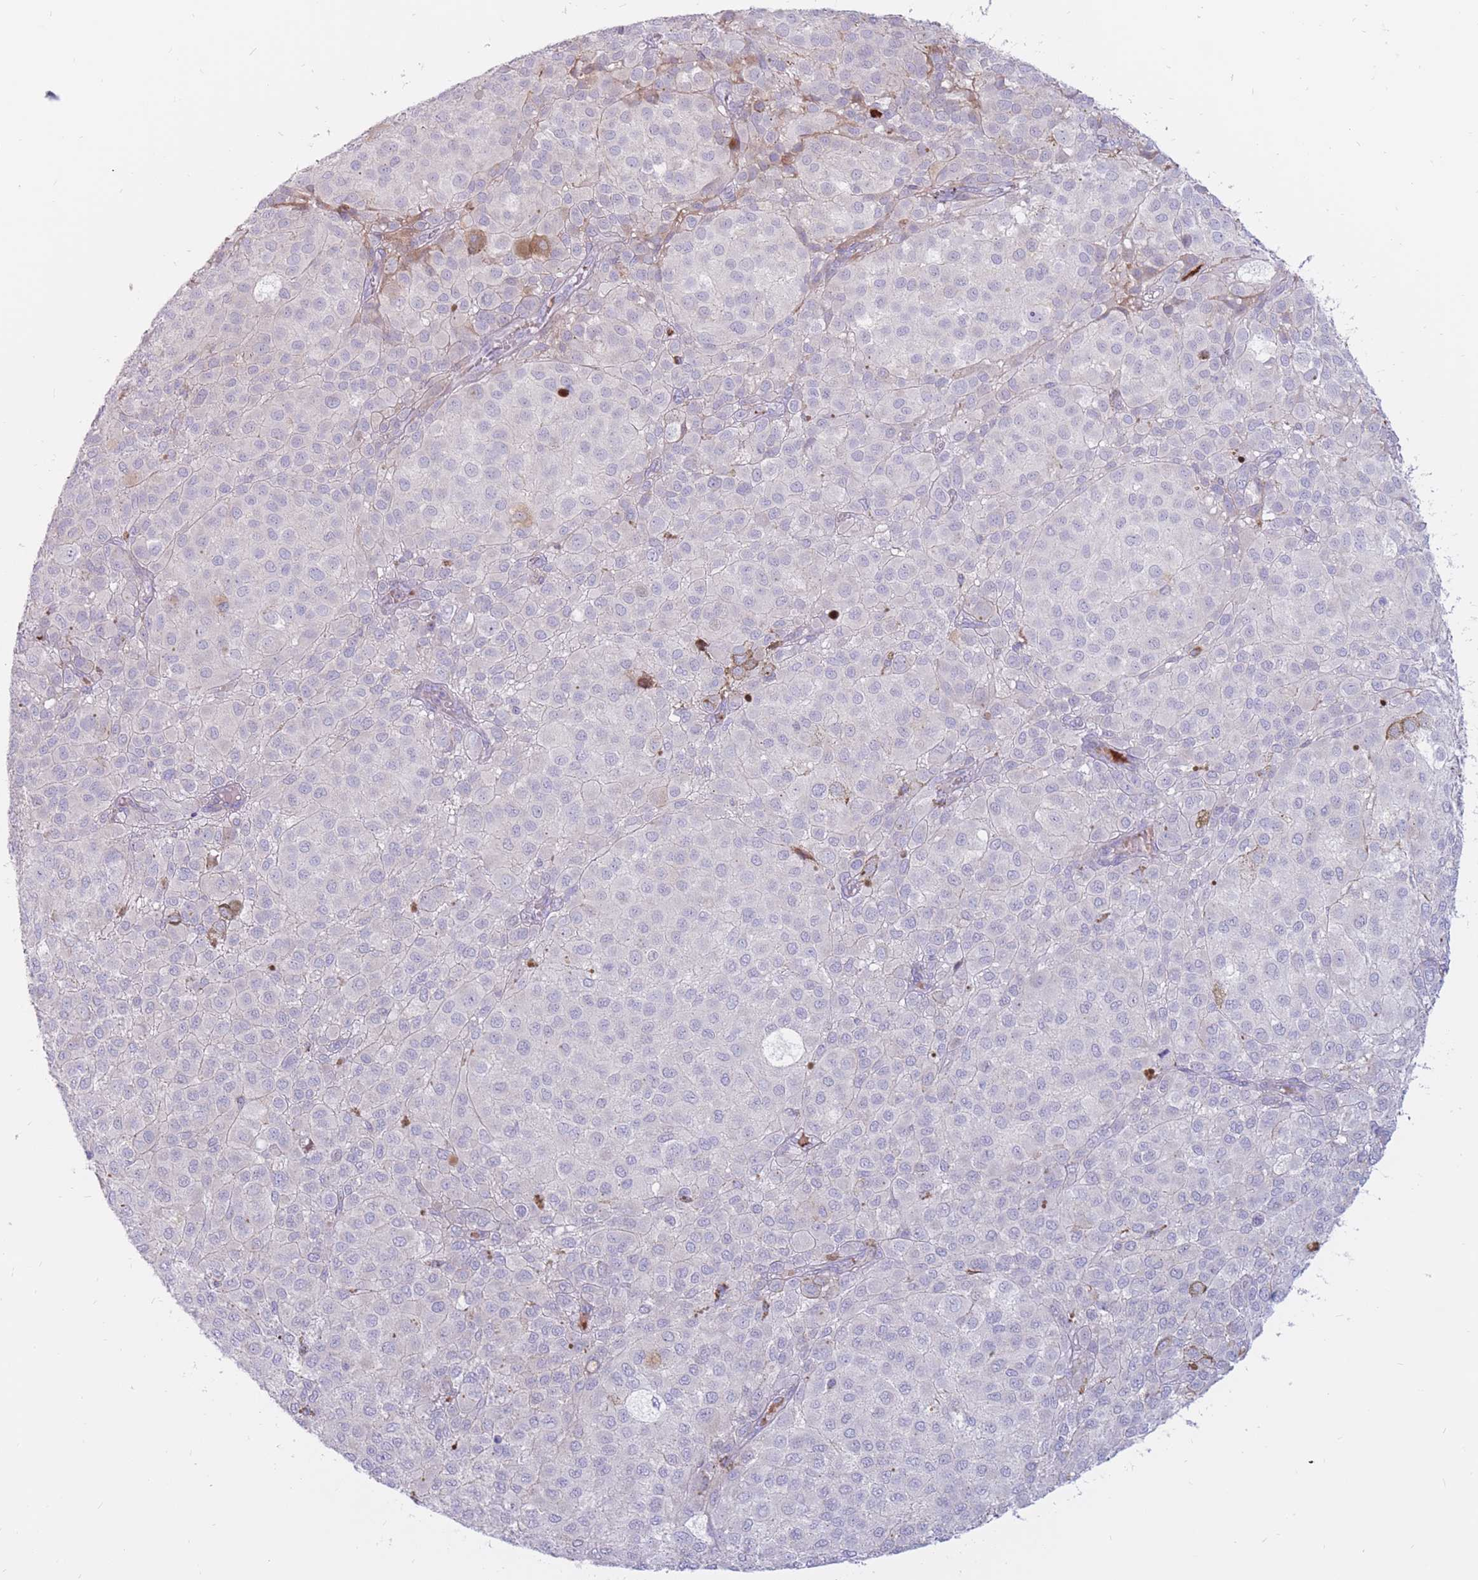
{"staining": {"intensity": "negative", "quantity": "none", "location": "none"}, "tissue": "melanoma", "cell_type": "Tumor cells", "image_type": "cancer", "snomed": [{"axis": "morphology", "description": "Malignant melanoma, NOS"}, {"axis": "topography", "description": "Skin"}], "caption": "The immunohistochemistry photomicrograph has no significant positivity in tumor cells of malignant melanoma tissue.", "gene": "PTGDR", "patient": {"sex": "male", "age": 64}}